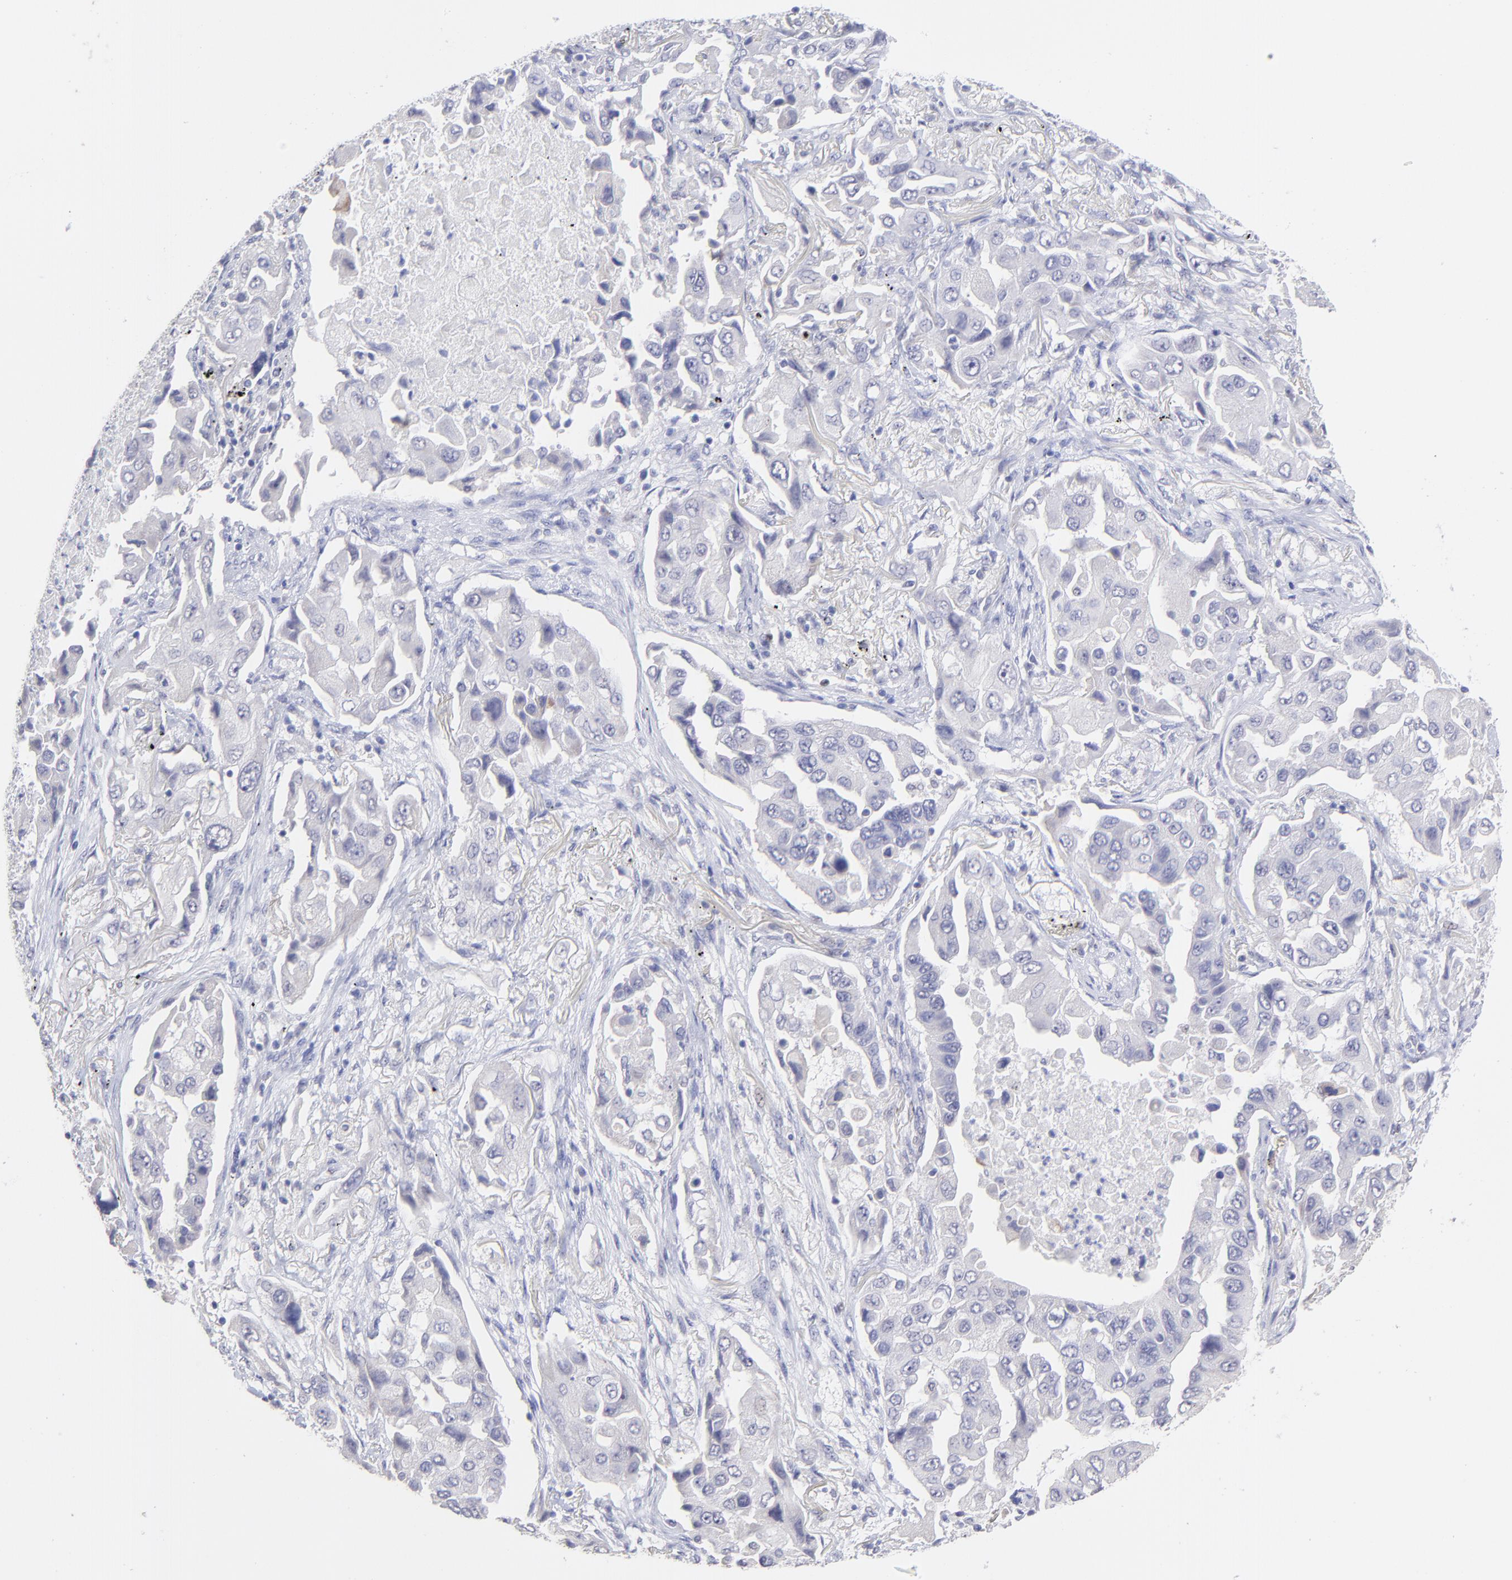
{"staining": {"intensity": "negative", "quantity": "none", "location": "none"}, "tissue": "lung cancer", "cell_type": "Tumor cells", "image_type": "cancer", "snomed": [{"axis": "morphology", "description": "Adenocarcinoma, NOS"}, {"axis": "topography", "description": "Lung"}], "caption": "Protein analysis of lung adenocarcinoma reveals no significant expression in tumor cells.", "gene": "KLF4", "patient": {"sex": "female", "age": 65}}